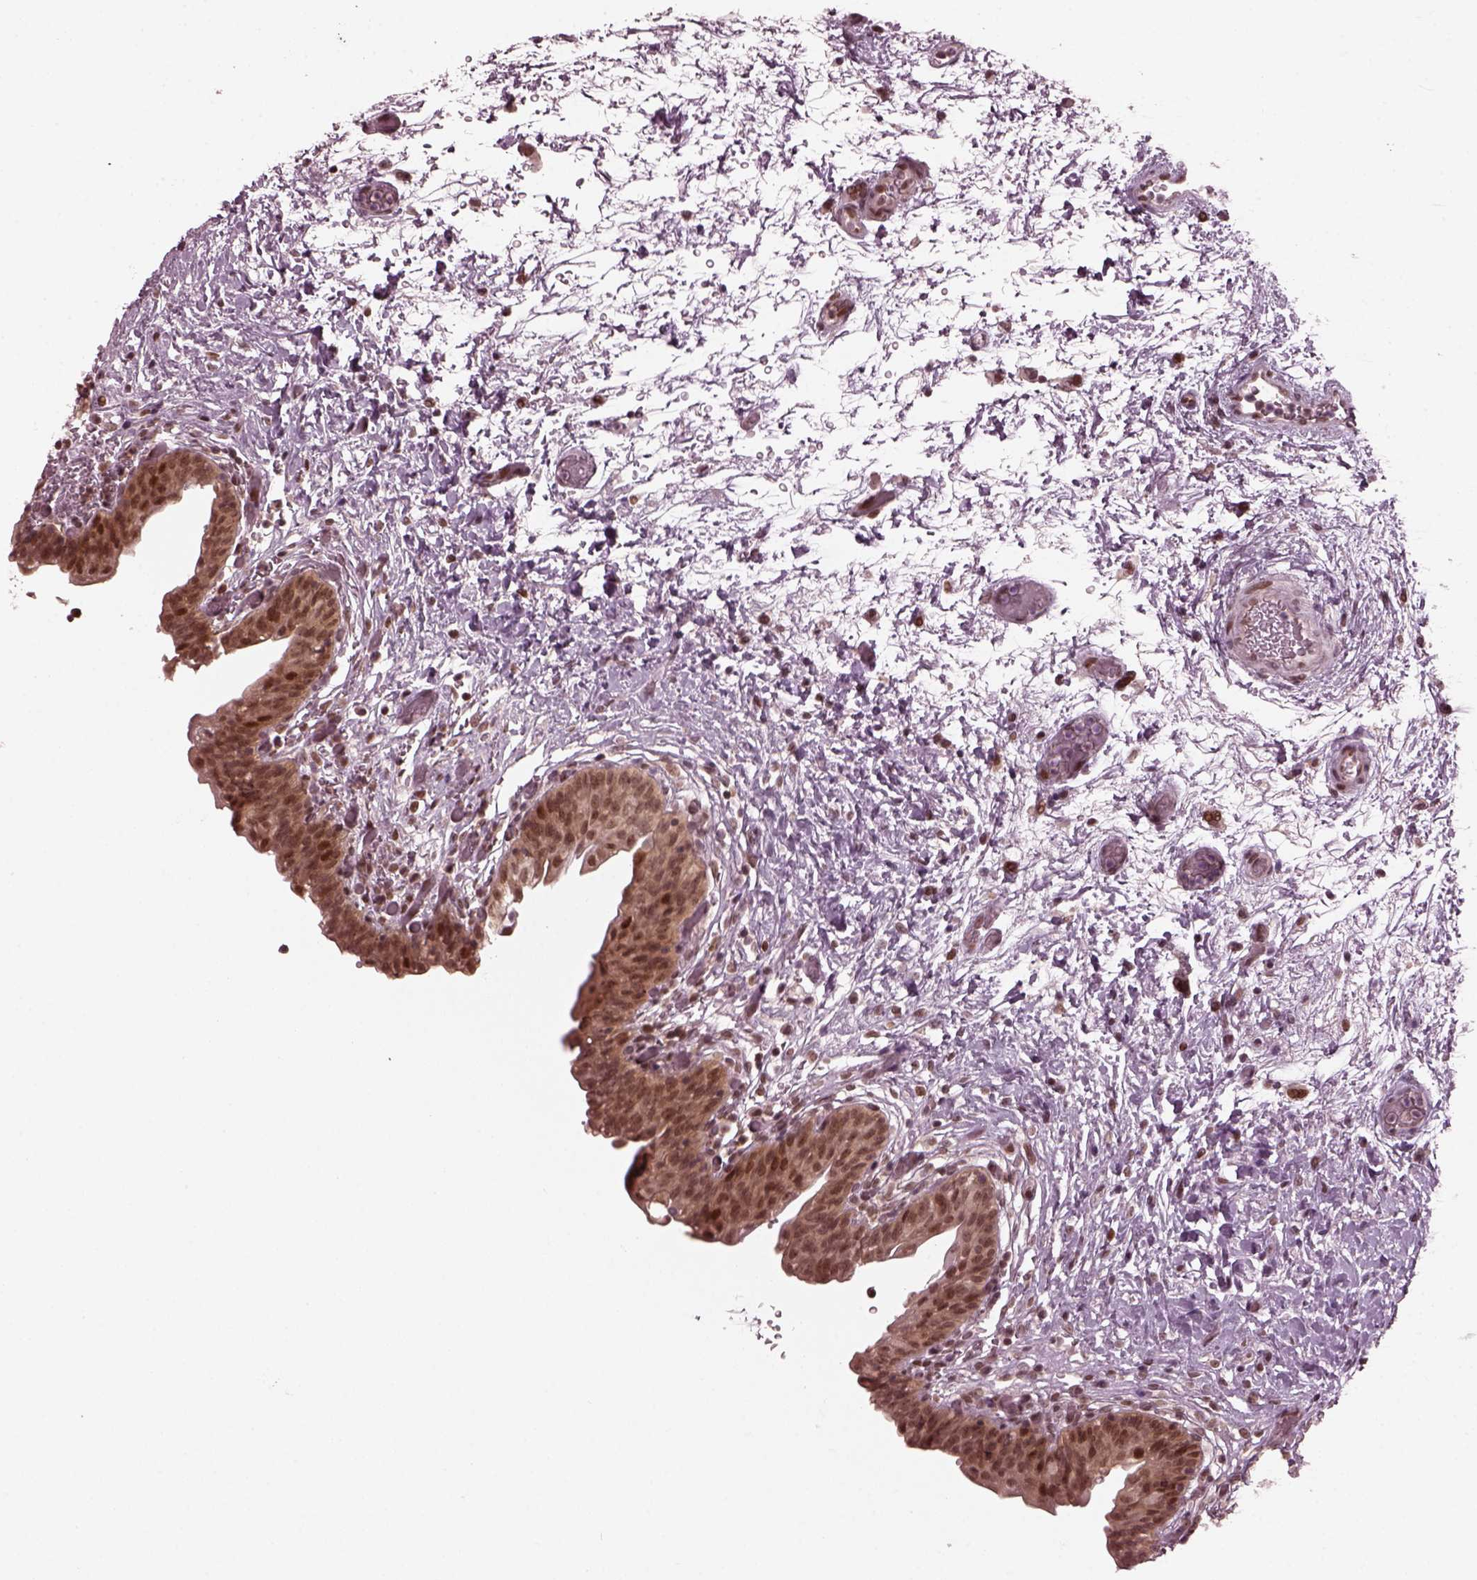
{"staining": {"intensity": "moderate", "quantity": "25%-75%", "location": "cytoplasmic/membranous,nuclear"}, "tissue": "urinary bladder", "cell_type": "Urothelial cells", "image_type": "normal", "snomed": [{"axis": "morphology", "description": "Normal tissue, NOS"}, {"axis": "topography", "description": "Urinary bladder"}], "caption": "A brown stain shows moderate cytoplasmic/membranous,nuclear positivity of a protein in urothelial cells of normal human urinary bladder. Immunohistochemistry stains the protein of interest in brown and the nuclei are stained blue.", "gene": "TRIB3", "patient": {"sex": "male", "age": 69}}